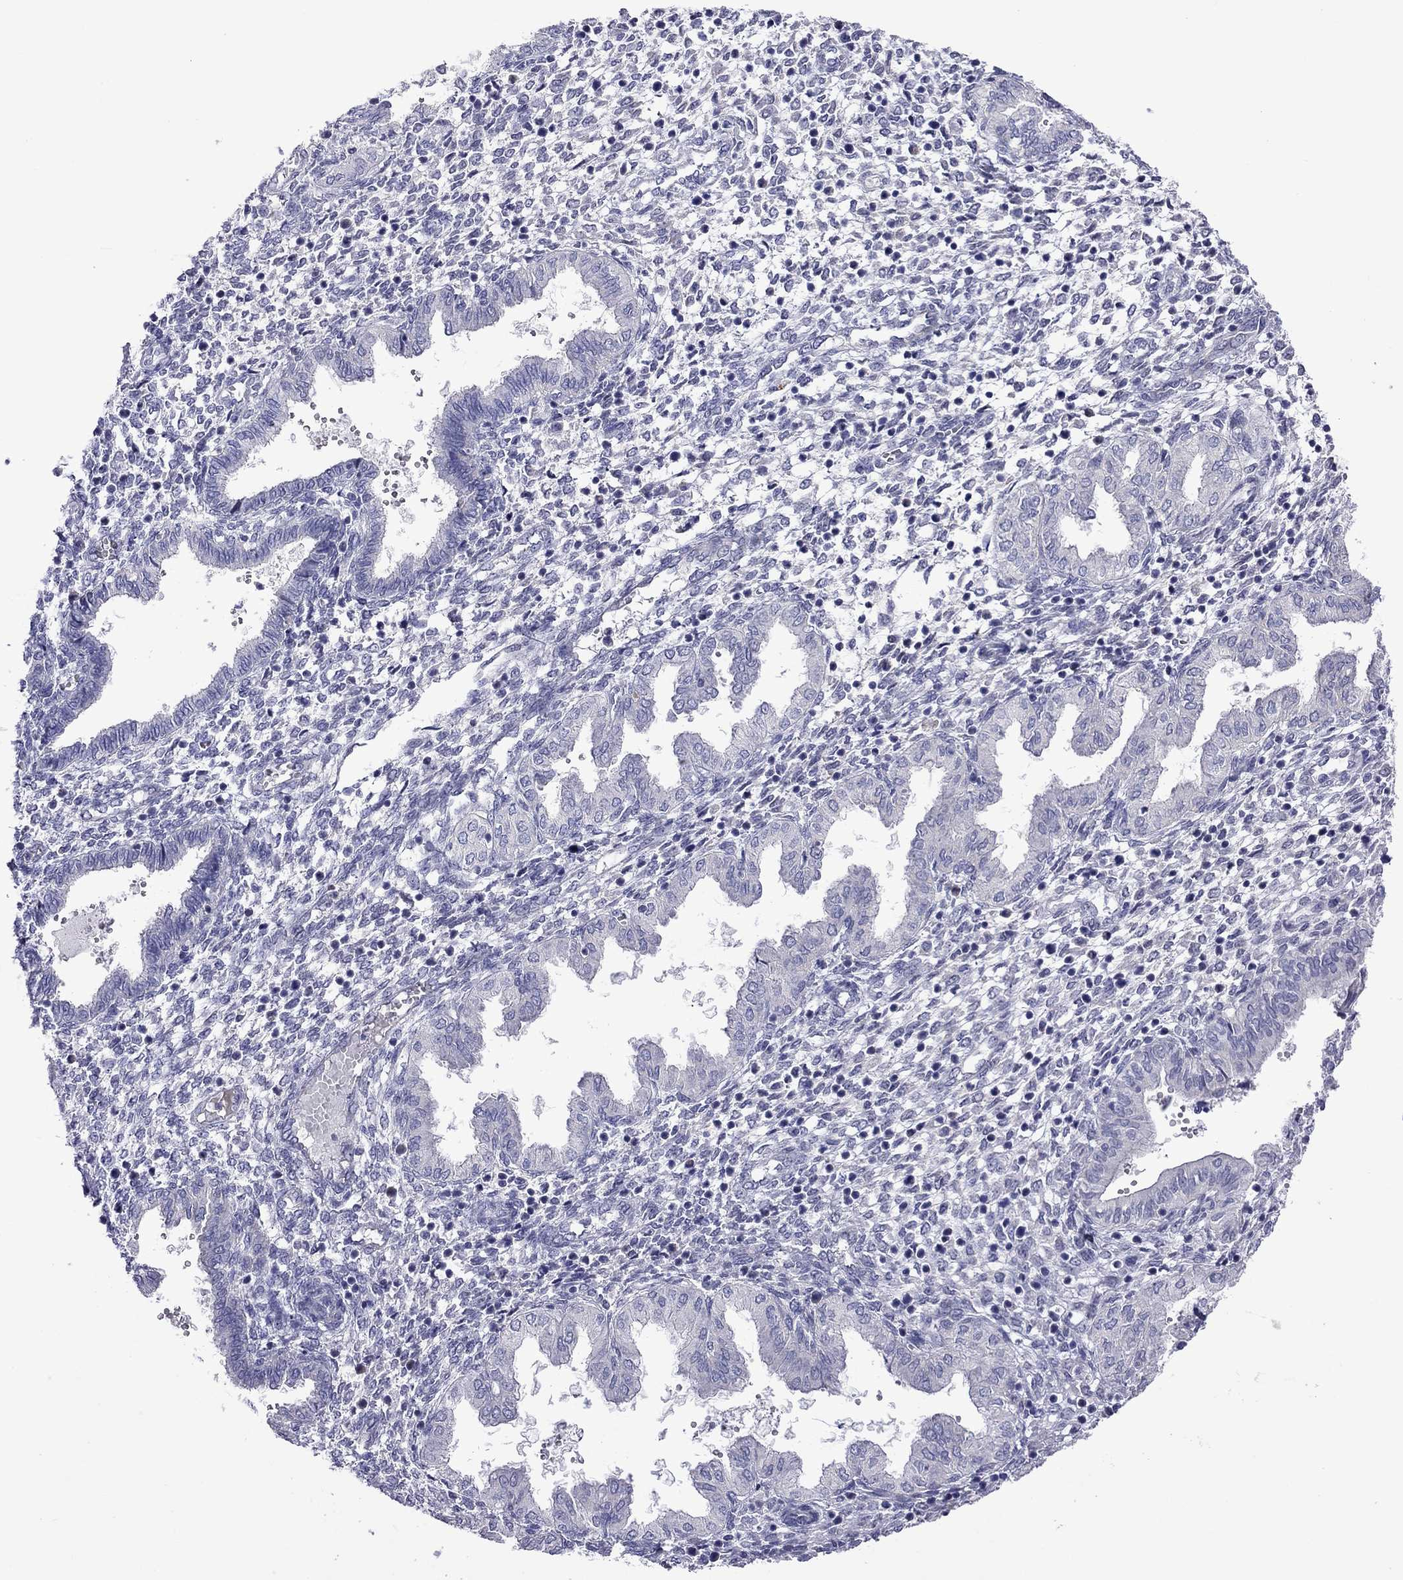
{"staining": {"intensity": "negative", "quantity": "none", "location": "none"}, "tissue": "endometrium", "cell_type": "Cells in endometrial stroma", "image_type": "normal", "snomed": [{"axis": "morphology", "description": "Normal tissue, NOS"}, {"axis": "topography", "description": "Endometrium"}], "caption": "Human endometrium stained for a protein using immunohistochemistry exhibits no positivity in cells in endometrial stroma.", "gene": "STAR", "patient": {"sex": "female", "age": 43}}